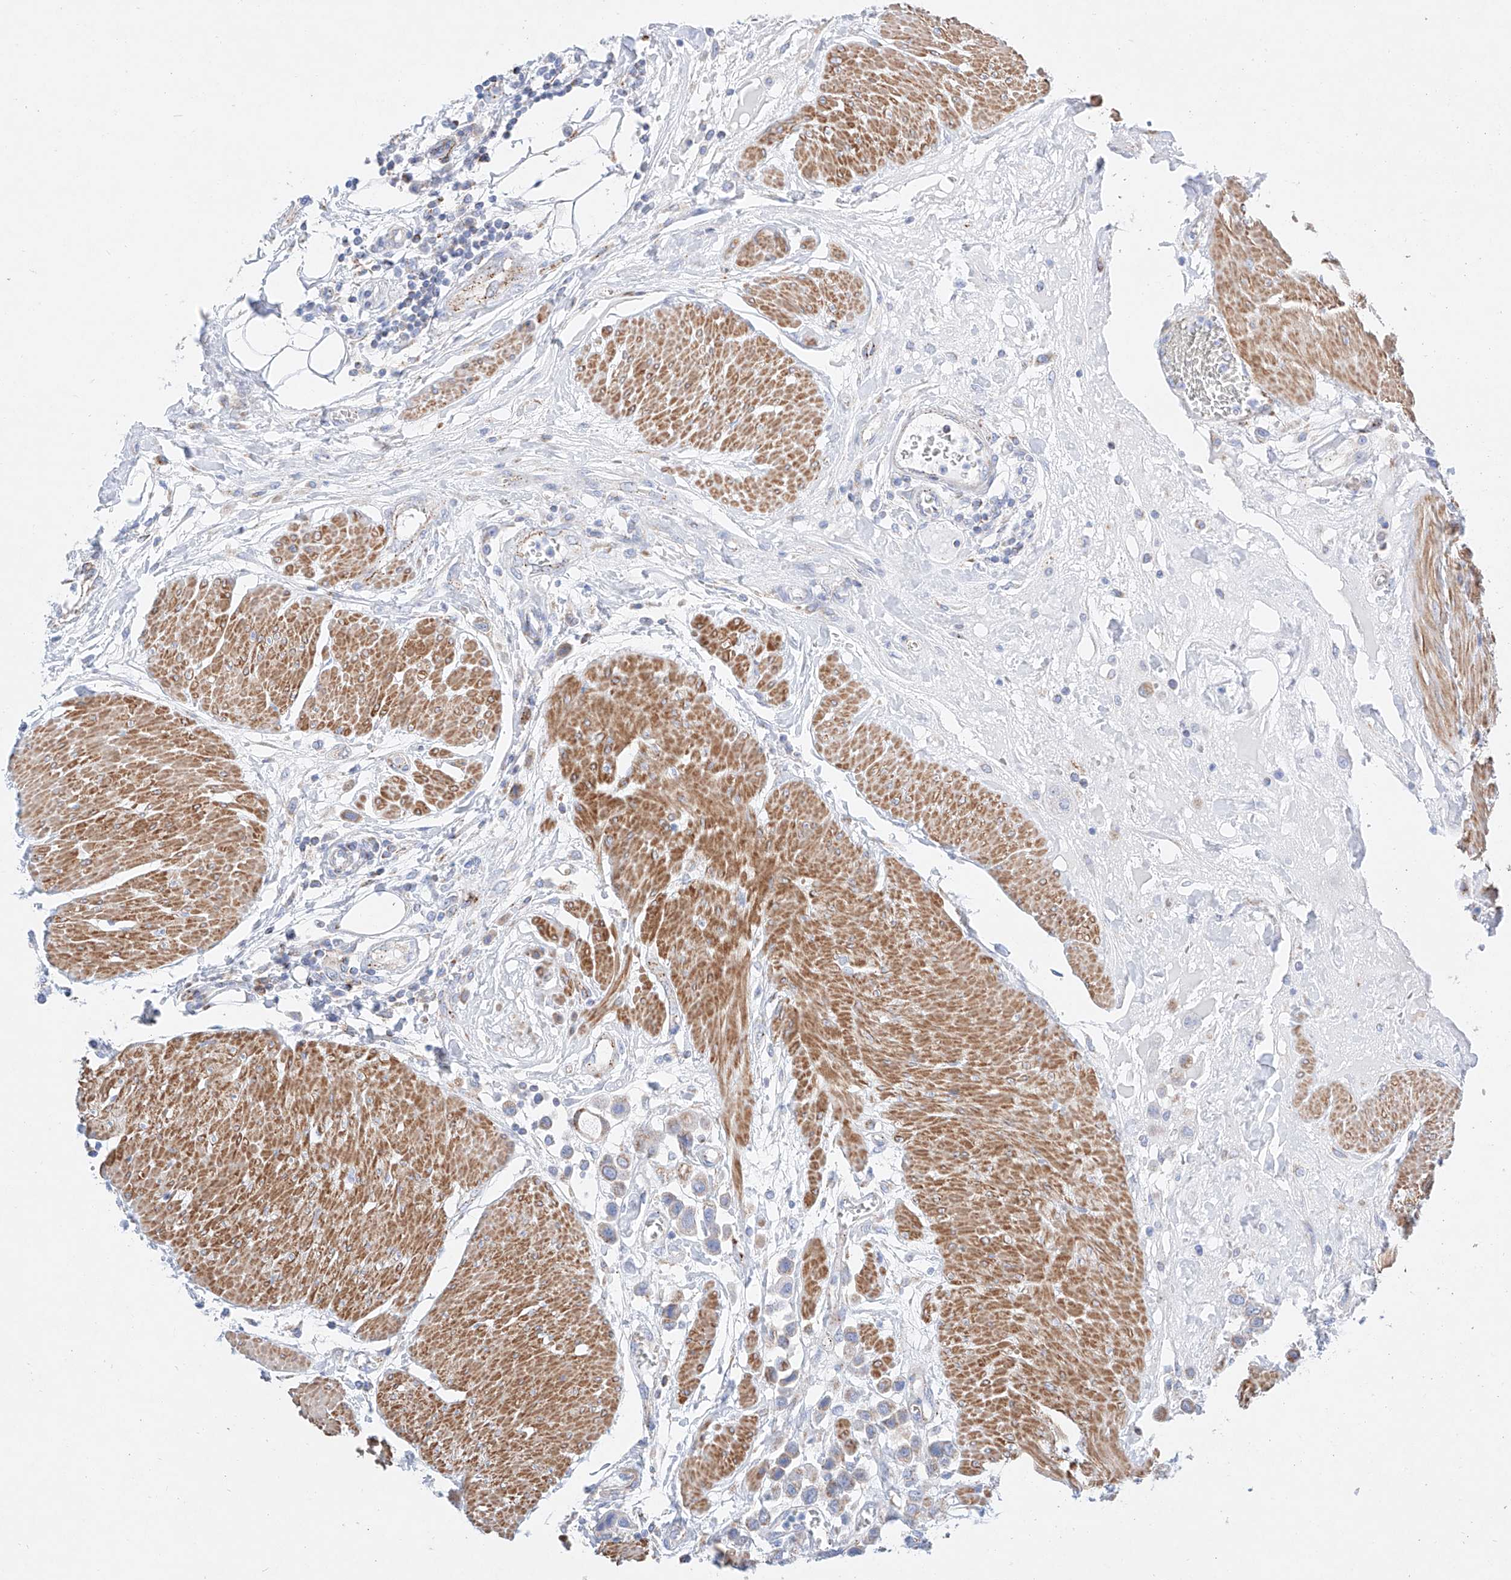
{"staining": {"intensity": "weak", "quantity": "<25%", "location": "cytoplasmic/membranous"}, "tissue": "urothelial cancer", "cell_type": "Tumor cells", "image_type": "cancer", "snomed": [{"axis": "morphology", "description": "Urothelial carcinoma, High grade"}, {"axis": "topography", "description": "Urinary bladder"}], "caption": "This is an immunohistochemistry (IHC) histopathology image of high-grade urothelial carcinoma. There is no staining in tumor cells.", "gene": "C6orf62", "patient": {"sex": "male", "age": 50}}